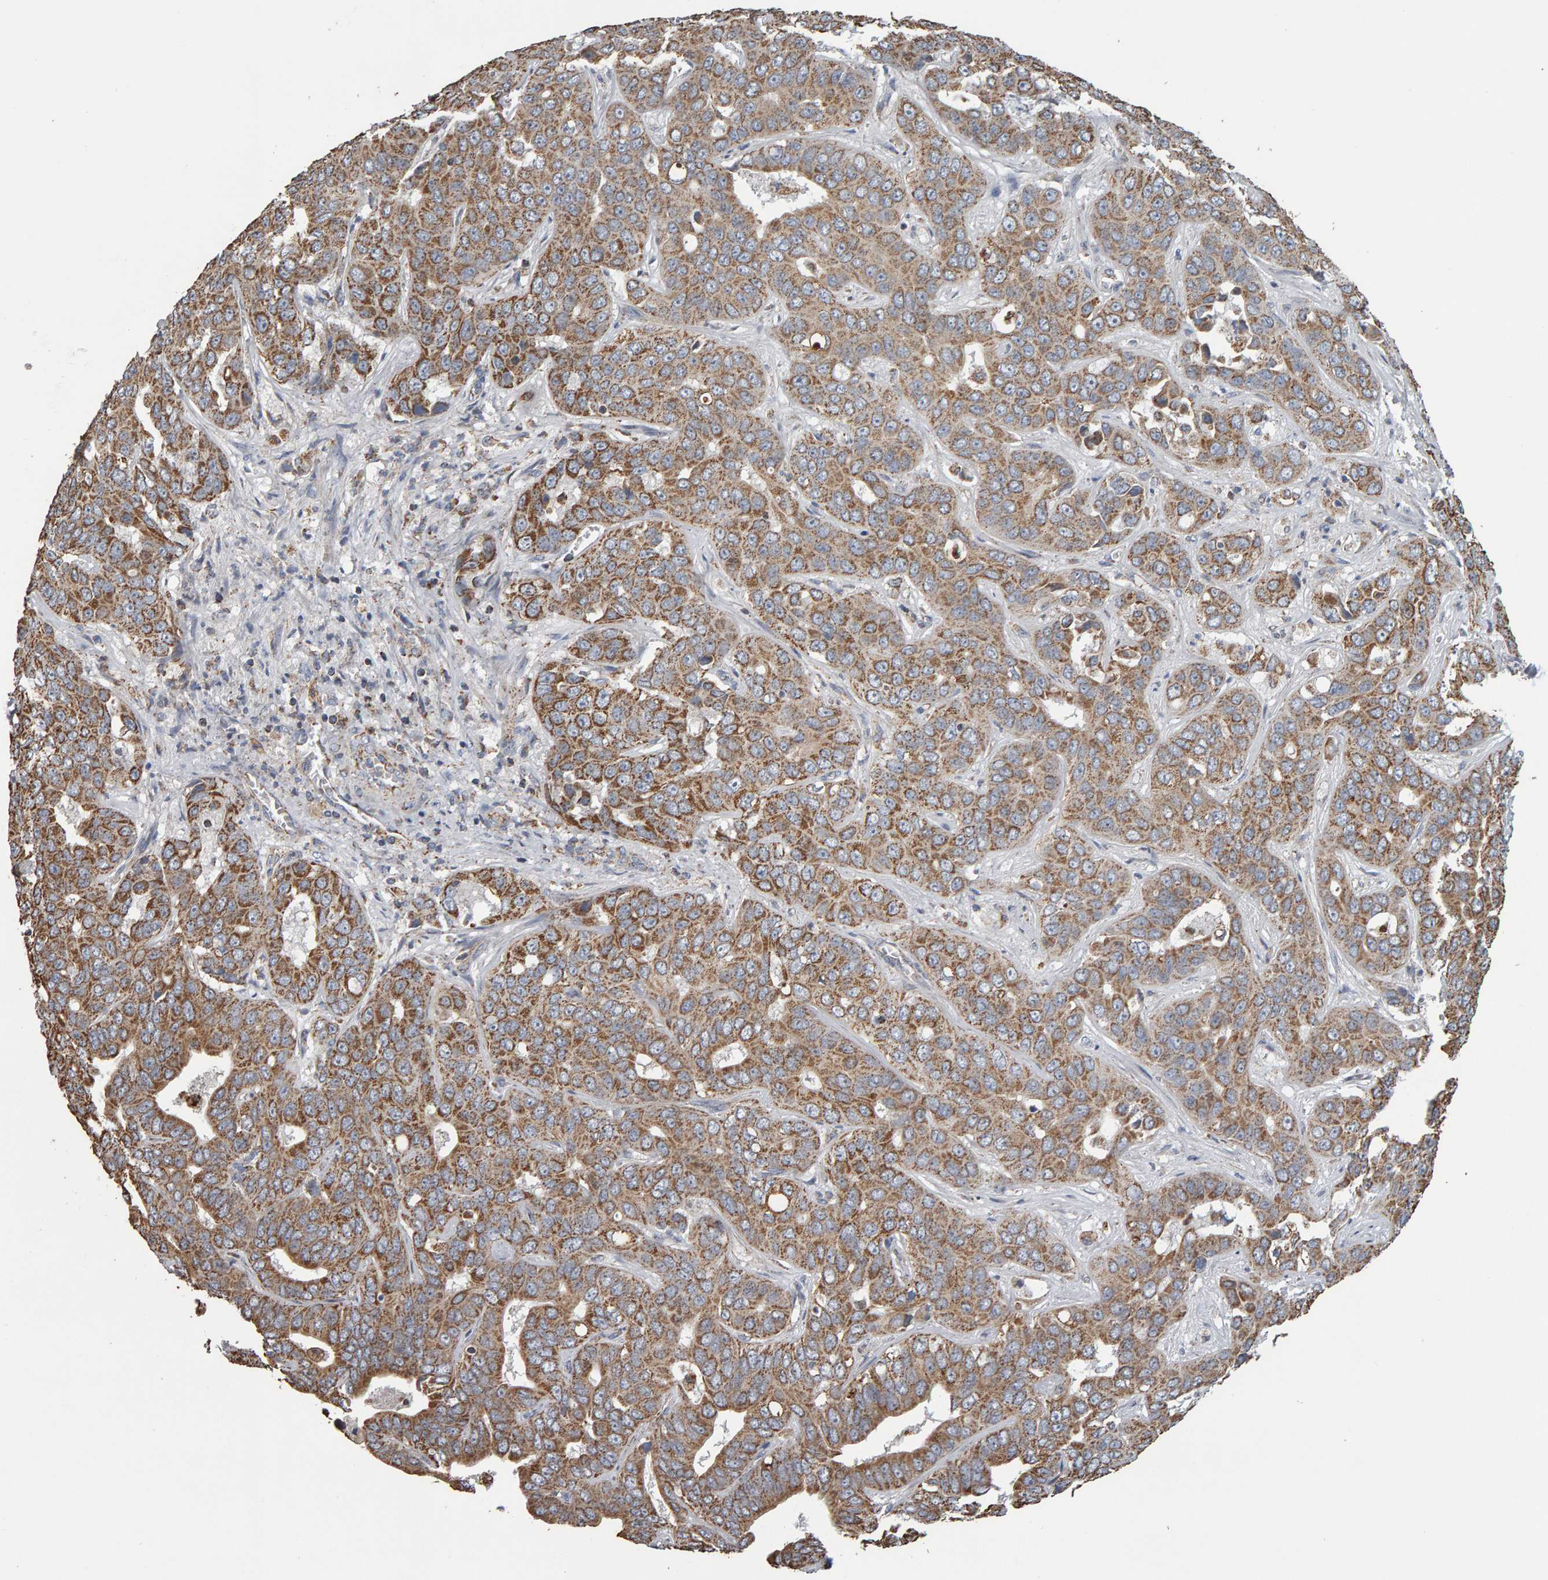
{"staining": {"intensity": "moderate", "quantity": ">75%", "location": "cytoplasmic/membranous"}, "tissue": "liver cancer", "cell_type": "Tumor cells", "image_type": "cancer", "snomed": [{"axis": "morphology", "description": "Cholangiocarcinoma"}, {"axis": "topography", "description": "Liver"}], "caption": "A high-resolution micrograph shows immunohistochemistry (IHC) staining of liver cancer, which displays moderate cytoplasmic/membranous positivity in approximately >75% of tumor cells.", "gene": "TOM1L1", "patient": {"sex": "female", "age": 52}}